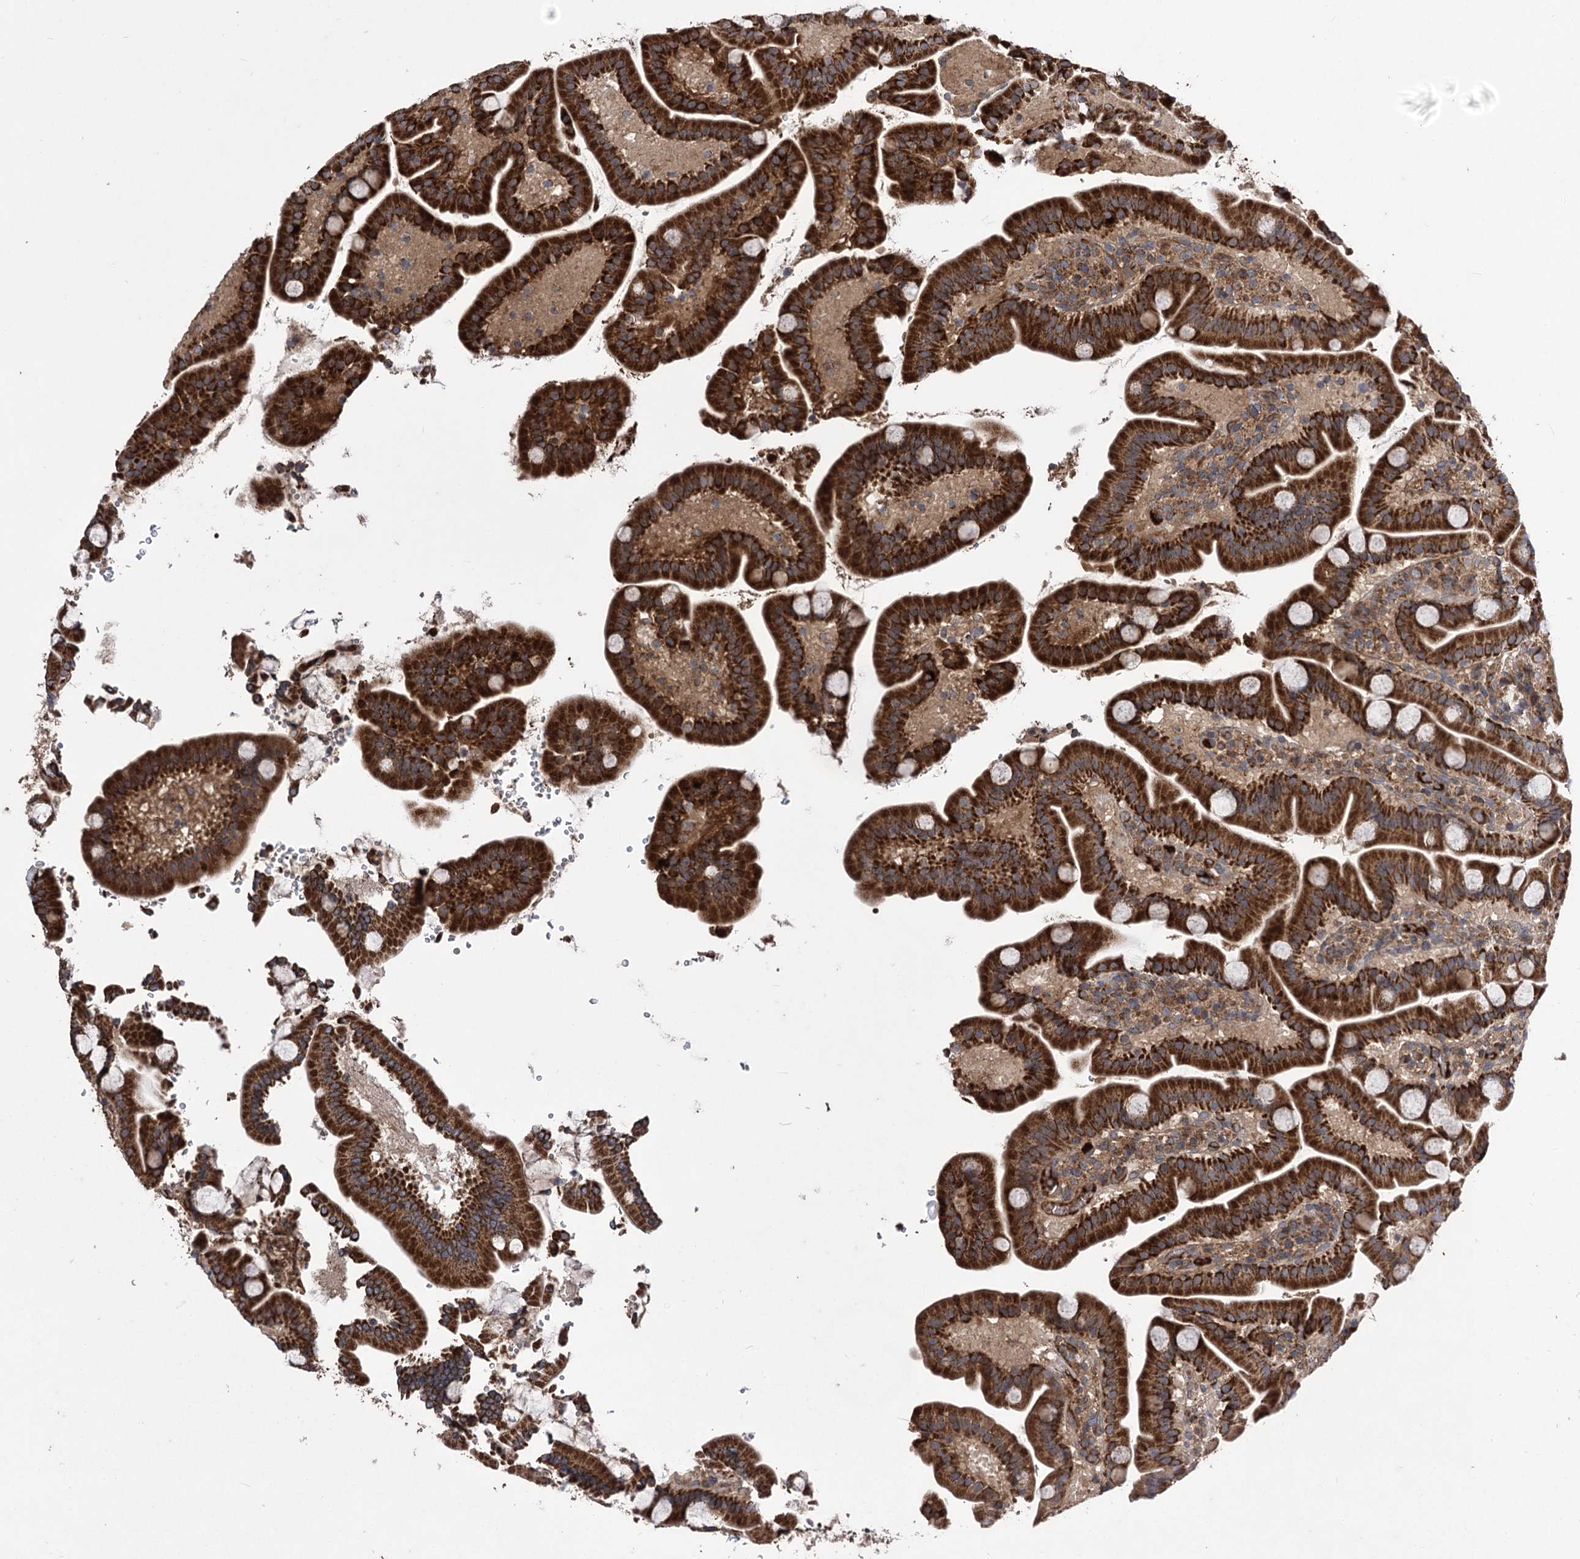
{"staining": {"intensity": "strong", "quantity": ">75%", "location": "cytoplasmic/membranous"}, "tissue": "duodenum", "cell_type": "Glandular cells", "image_type": "normal", "snomed": [{"axis": "morphology", "description": "Normal tissue, NOS"}, {"axis": "topography", "description": "Duodenum"}], "caption": "Unremarkable duodenum exhibits strong cytoplasmic/membranous expression in approximately >75% of glandular cells, visualized by immunohistochemistry.", "gene": "RASSF3", "patient": {"sex": "male", "age": 55}}